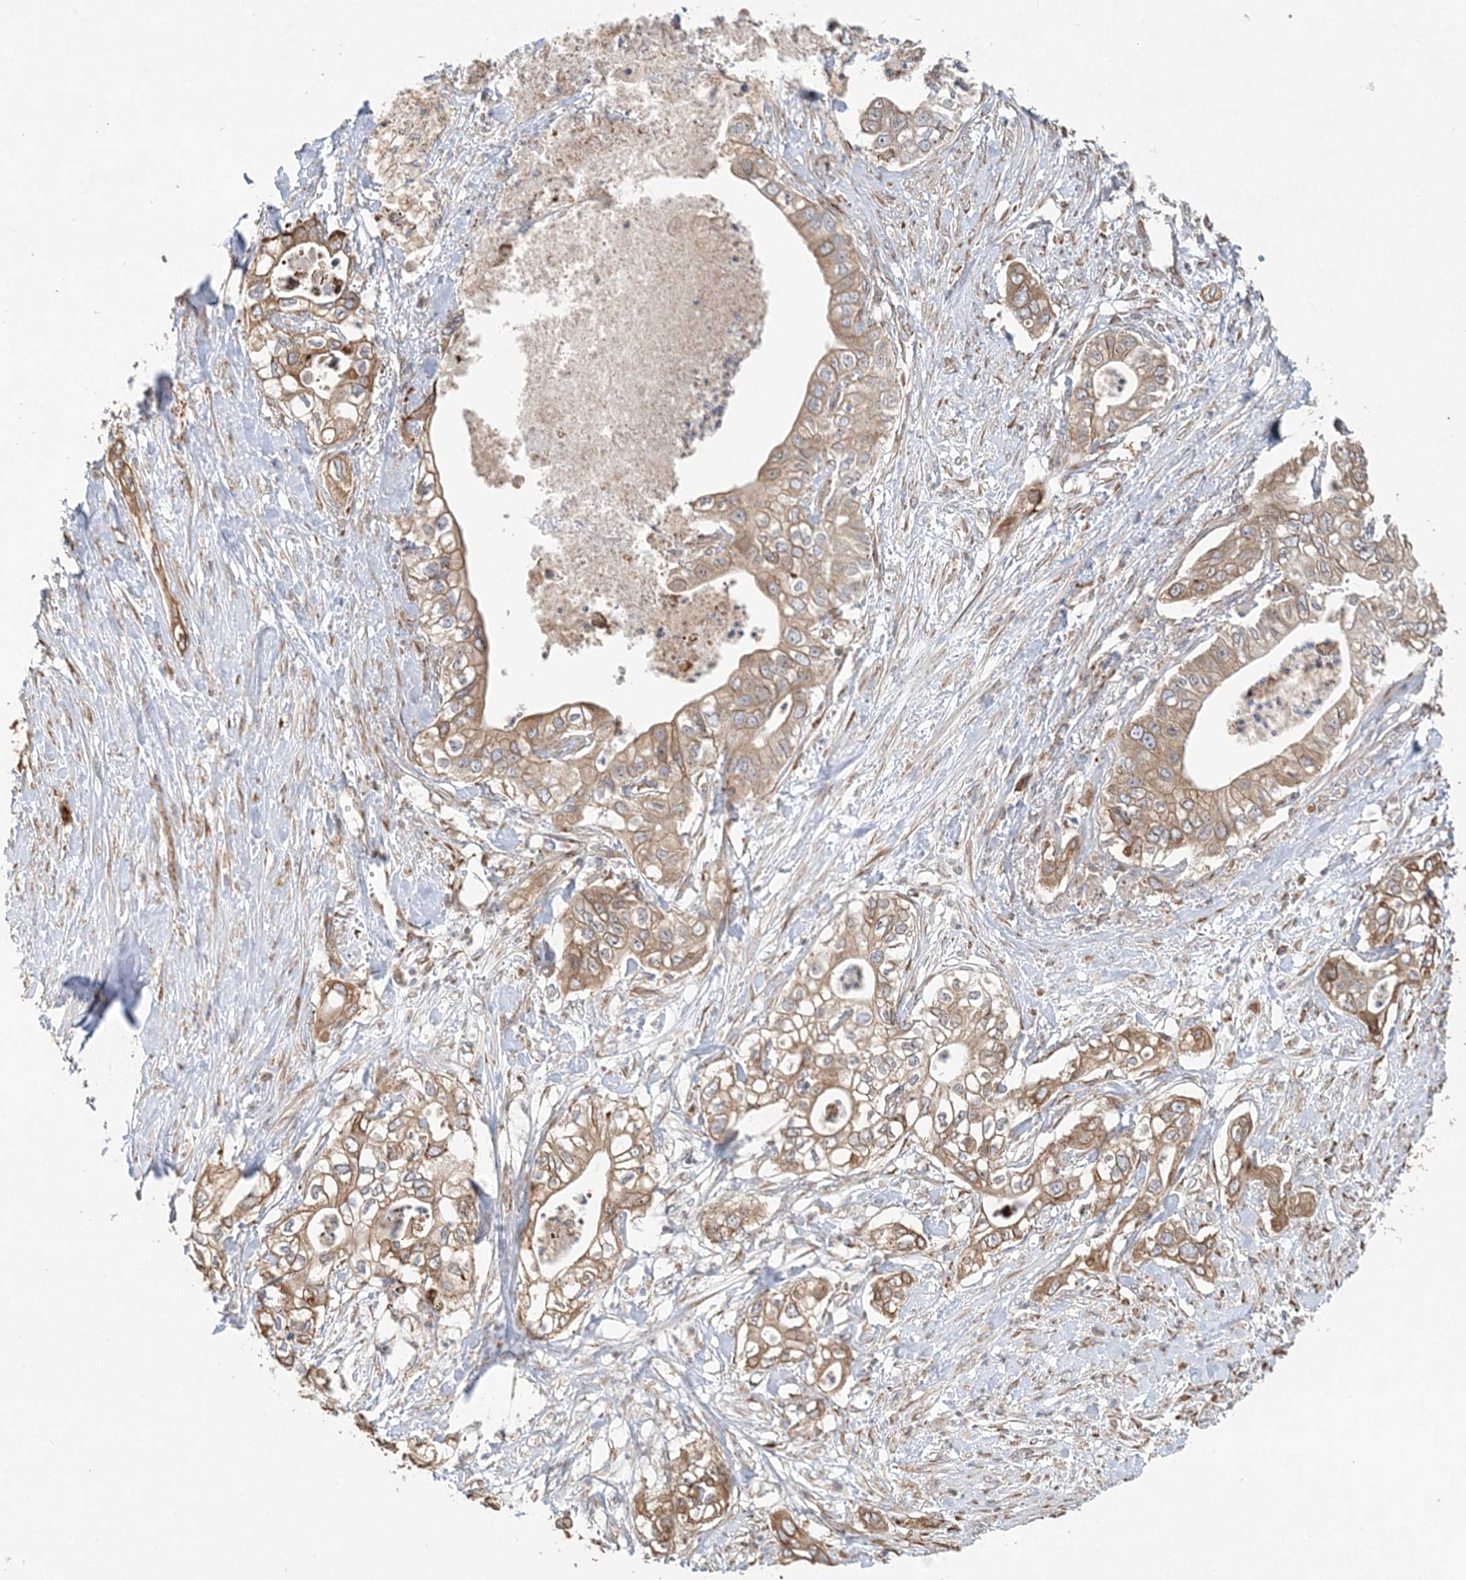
{"staining": {"intensity": "moderate", "quantity": ">75%", "location": "cytoplasmic/membranous"}, "tissue": "pancreatic cancer", "cell_type": "Tumor cells", "image_type": "cancer", "snomed": [{"axis": "morphology", "description": "Adenocarcinoma, NOS"}, {"axis": "topography", "description": "Pancreas"}], "caption": "This histopathology image reveals pancreatic cancer (adenocarcinoma) stained with immunohistochemistry (IHC) to label a protein in brown. The cytoplasmic/membranous of tumor cells show moderate positivity for the protein. Nuclei are counter-stained blue.", "gene": "ZFYVE16", "patient": {"sex": "female", "age": 78}}